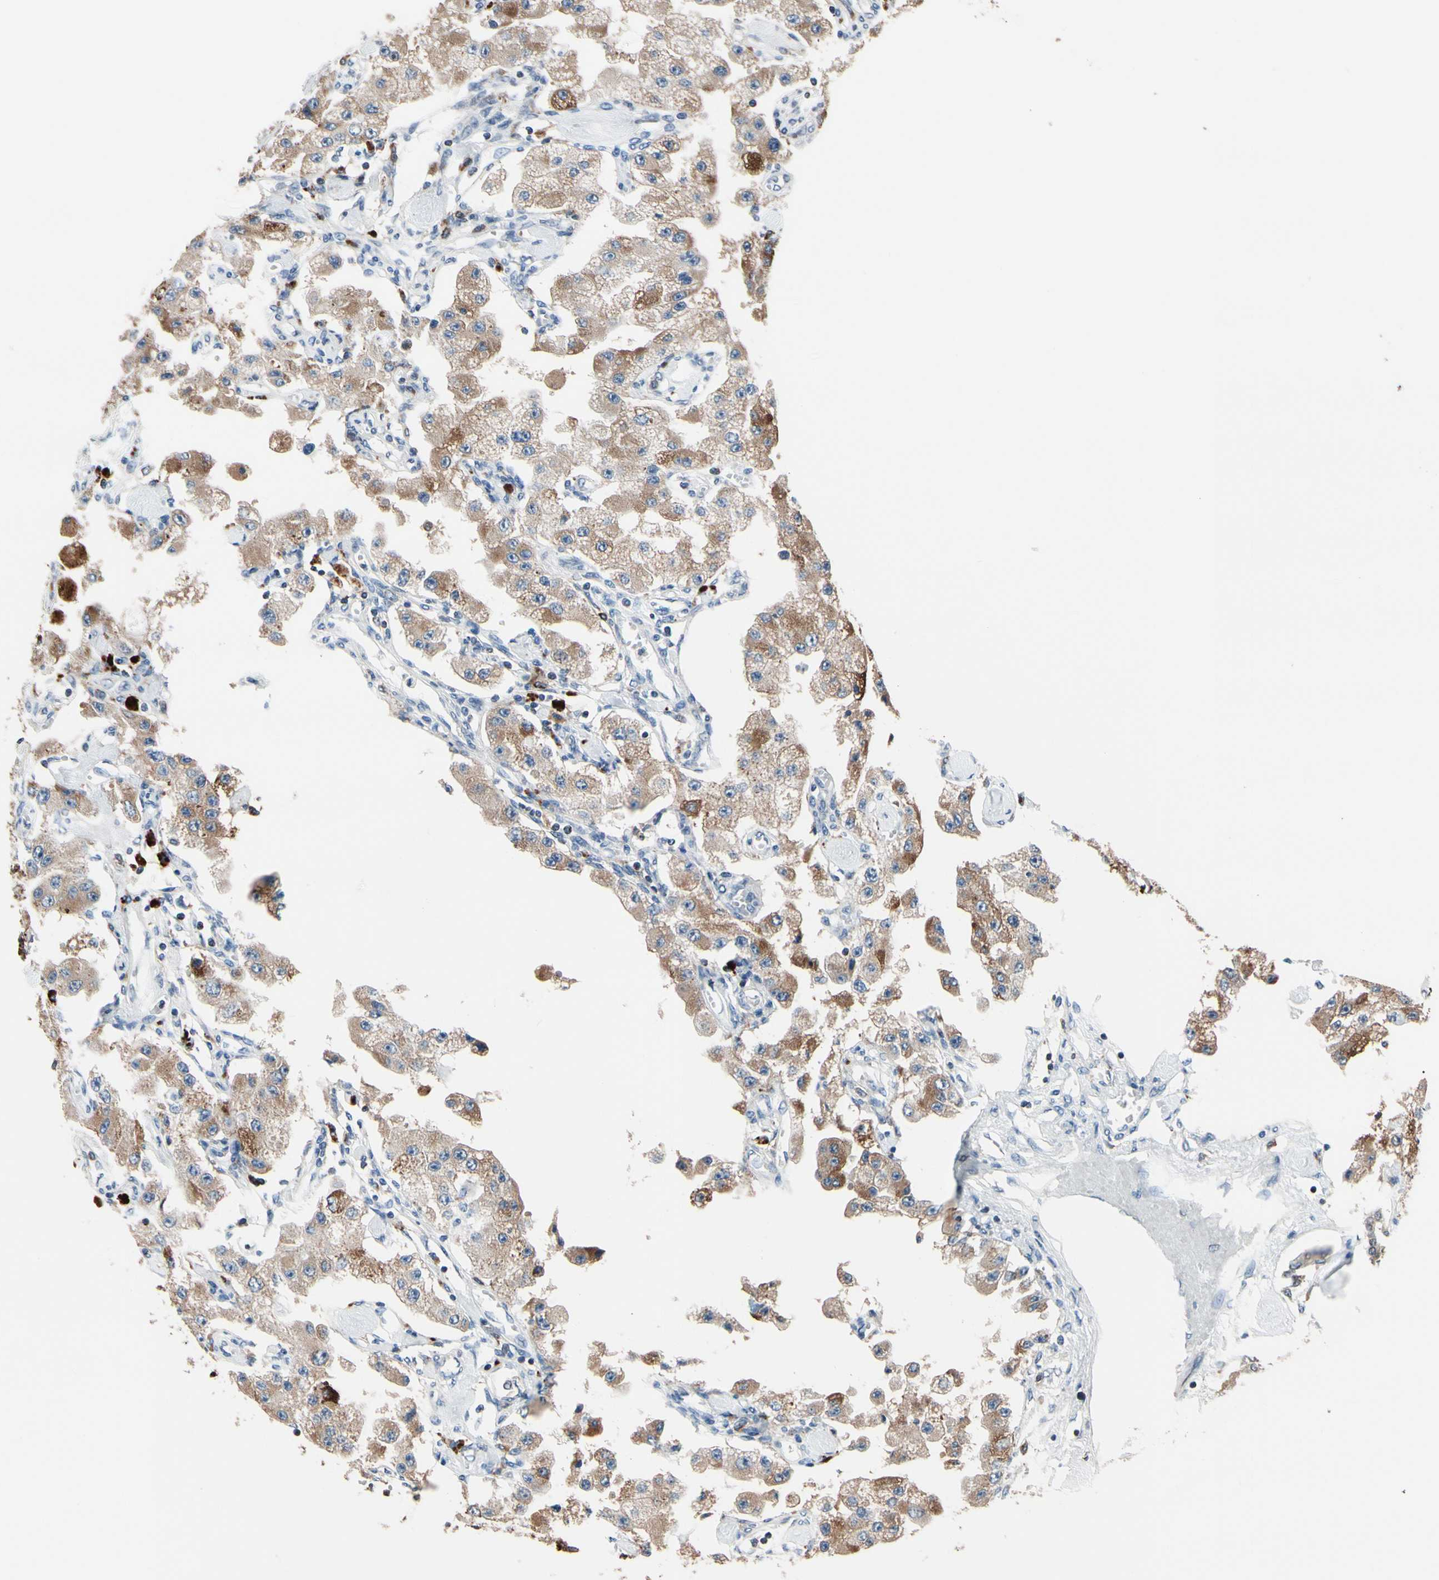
{"staining": {"intensity": "moderate", "quantity": ">75%", "location": "cytoplasmic/membranous"}, "tissue": "carcinoid", "cell_type": "Tumor cells", "image_type": "cancer", "snomed": [{"axis": "morphology", "description": "Carcinoid, malignant, NOS"}, {"axis": "topography", "description": "Pancreas"}], "caption": "Tumor cells display medium levels of moderate cytoplasmic/membranous positivity in approximately >75% of cells in human carcinoid. (IHC, brightfield microscopy, high magnification).", "gene": "TMEM176A", "patient": {"sex": "male", "age": 41}}